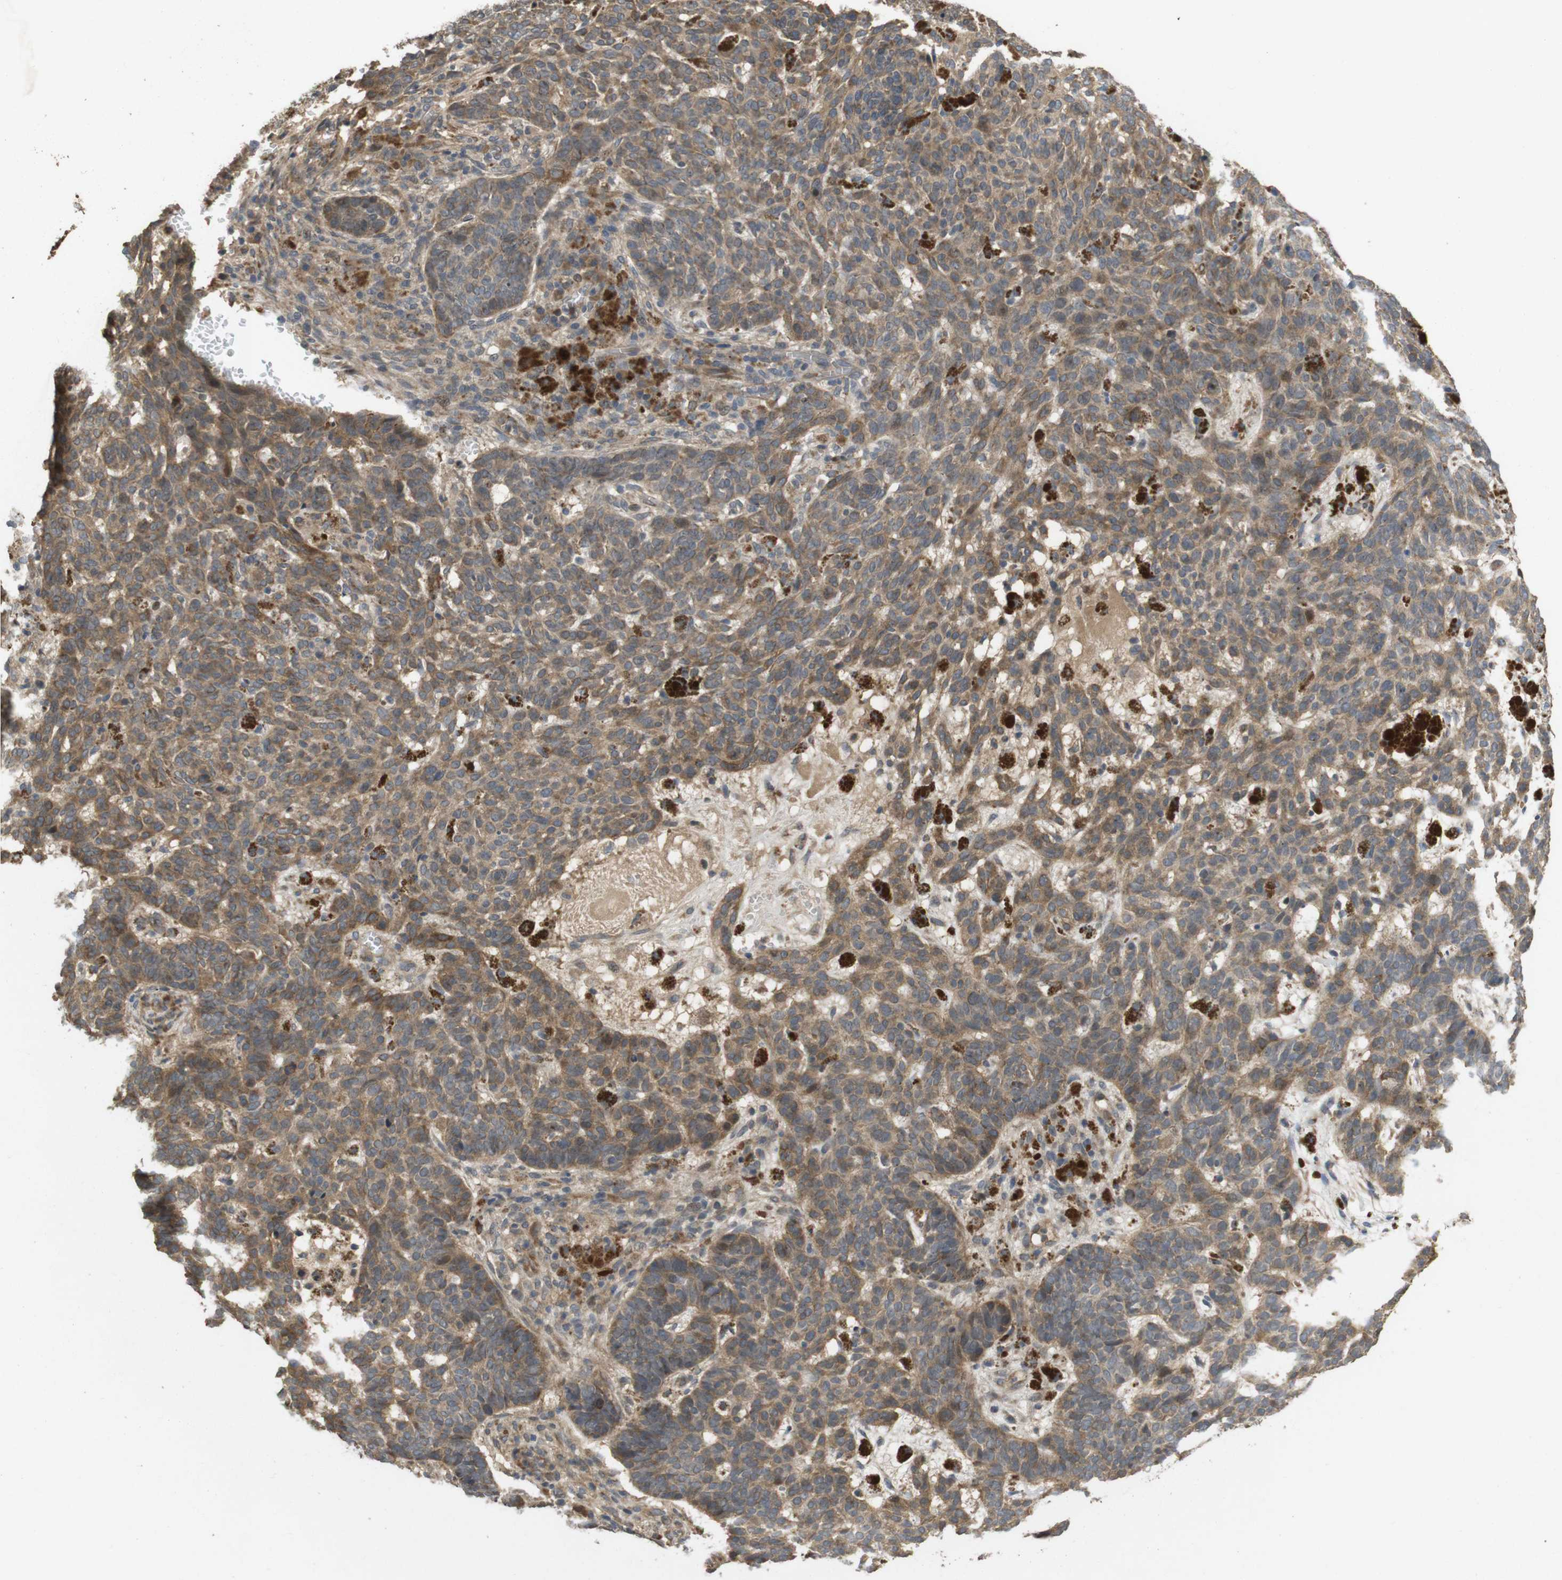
{"staining": {"intensity": "moderate", "quantity": ">75%", "location": "cytoplasmic/membranous,nuclear"}, "tissue": "skin cancer", "cell_type": "Tumor cells", "image_type": "cancer", "snomed": [{"axis": "morphology", "description": "Basal cell carcinoma"}, {"axis": "topography", "description": "Skin"}], "caption": "Human skin cancer stained for a protein (brown) displays moderate cytoplasmic/membranous and nuclear positive staining in about >75% of tumor cells.", "gene": "PCDHB10", "patient": {"sex": "male", "age": 85}}